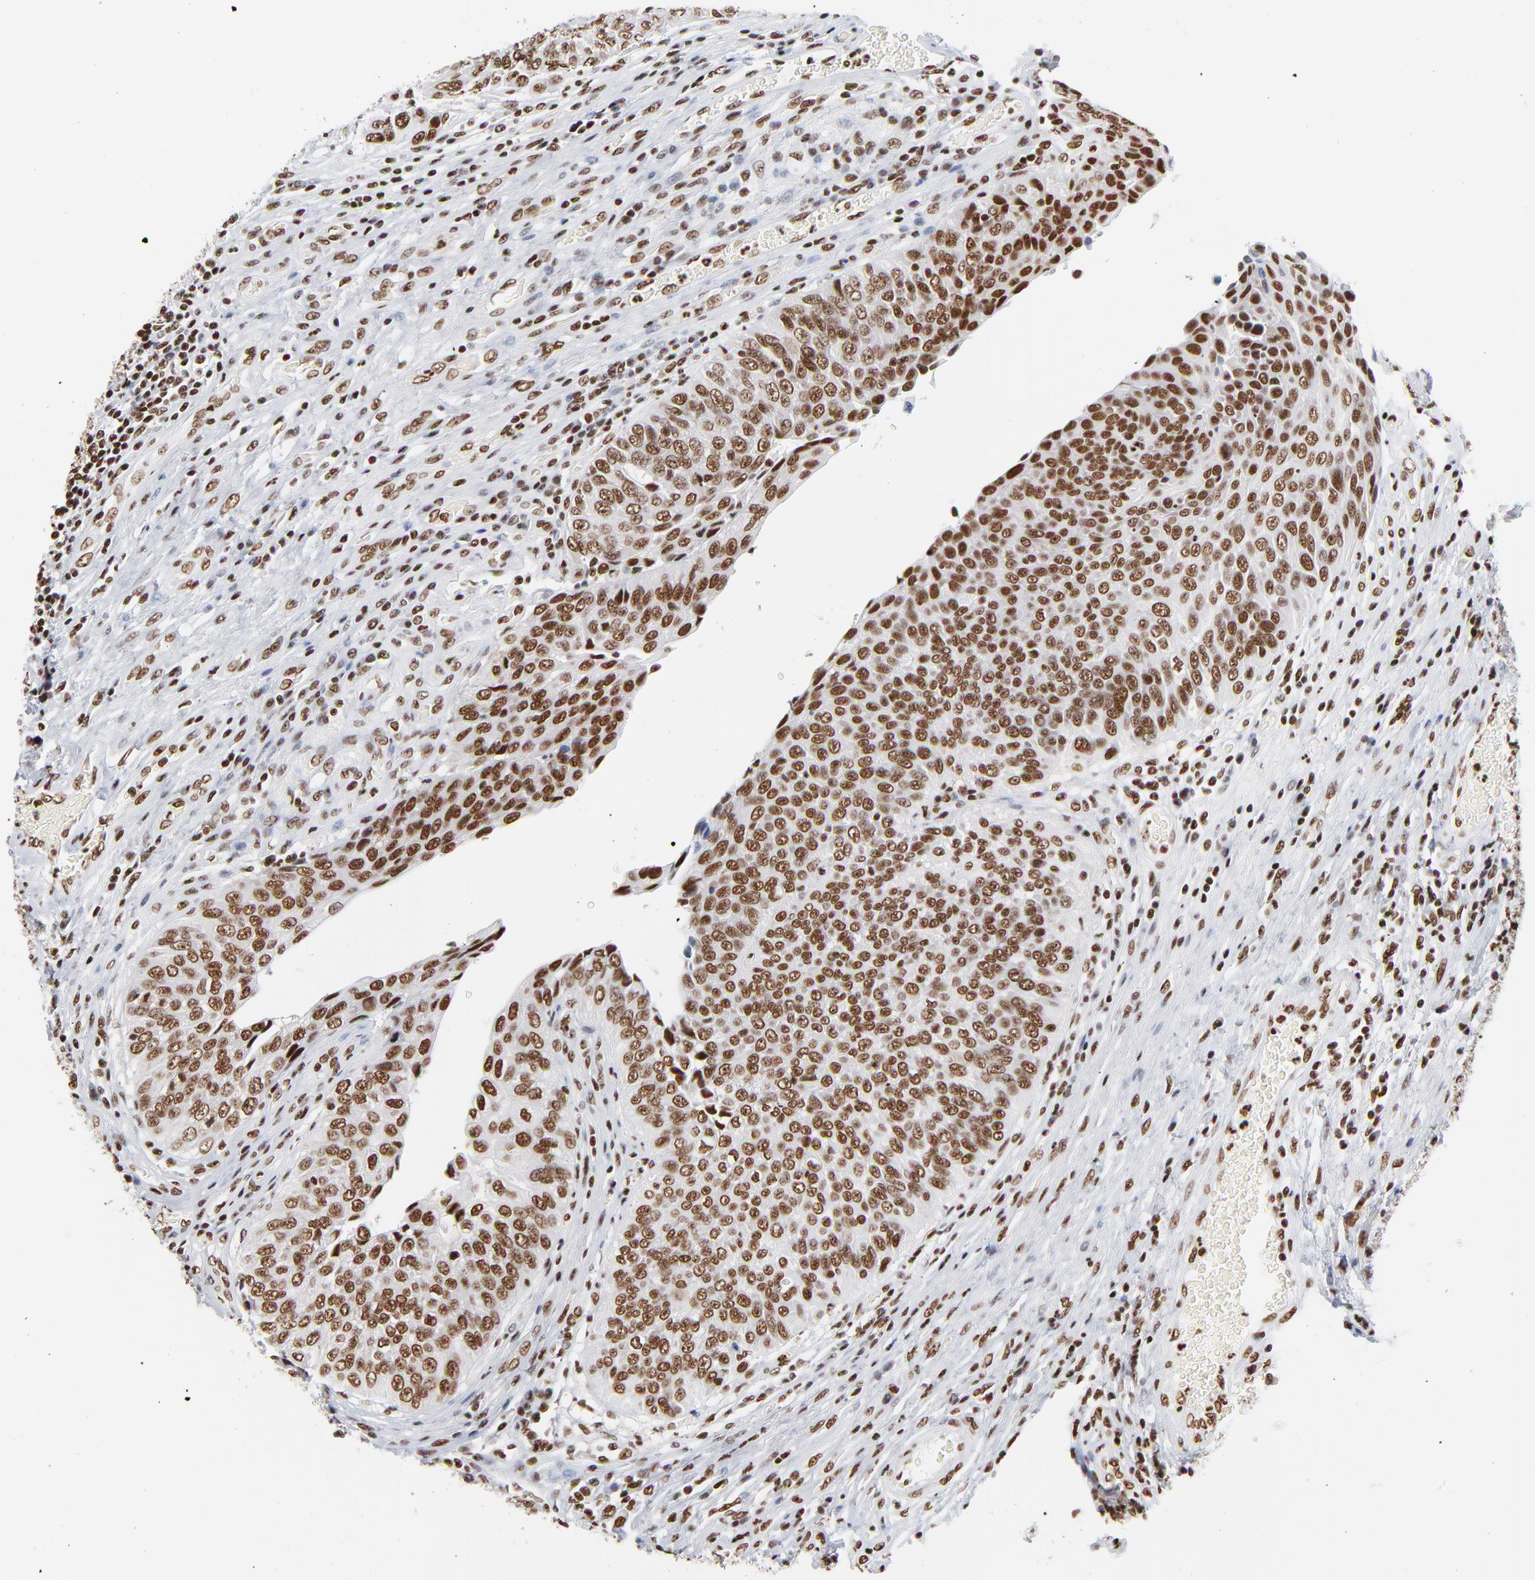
{"staining": {"intensity": "strong", "quantity": ">75%", "location": "nuclear"}, "tissue": "urothelial cancer", "cell_type": "Tumor cells", "image_type": "cancer", "snomed": [{"axis": "morphology", "description": "Urothelial carcinoma, High grade"}, {"axis": "topography", "description": "Urinary bladder"}], "caption": "A high amount of strong nuclear expression is seen in approximately >75% of tumor cells in high-grade urothelial carcinoma tissue.", "gene": "CREB1", "patient": {"sex": "male", "age": 50}}